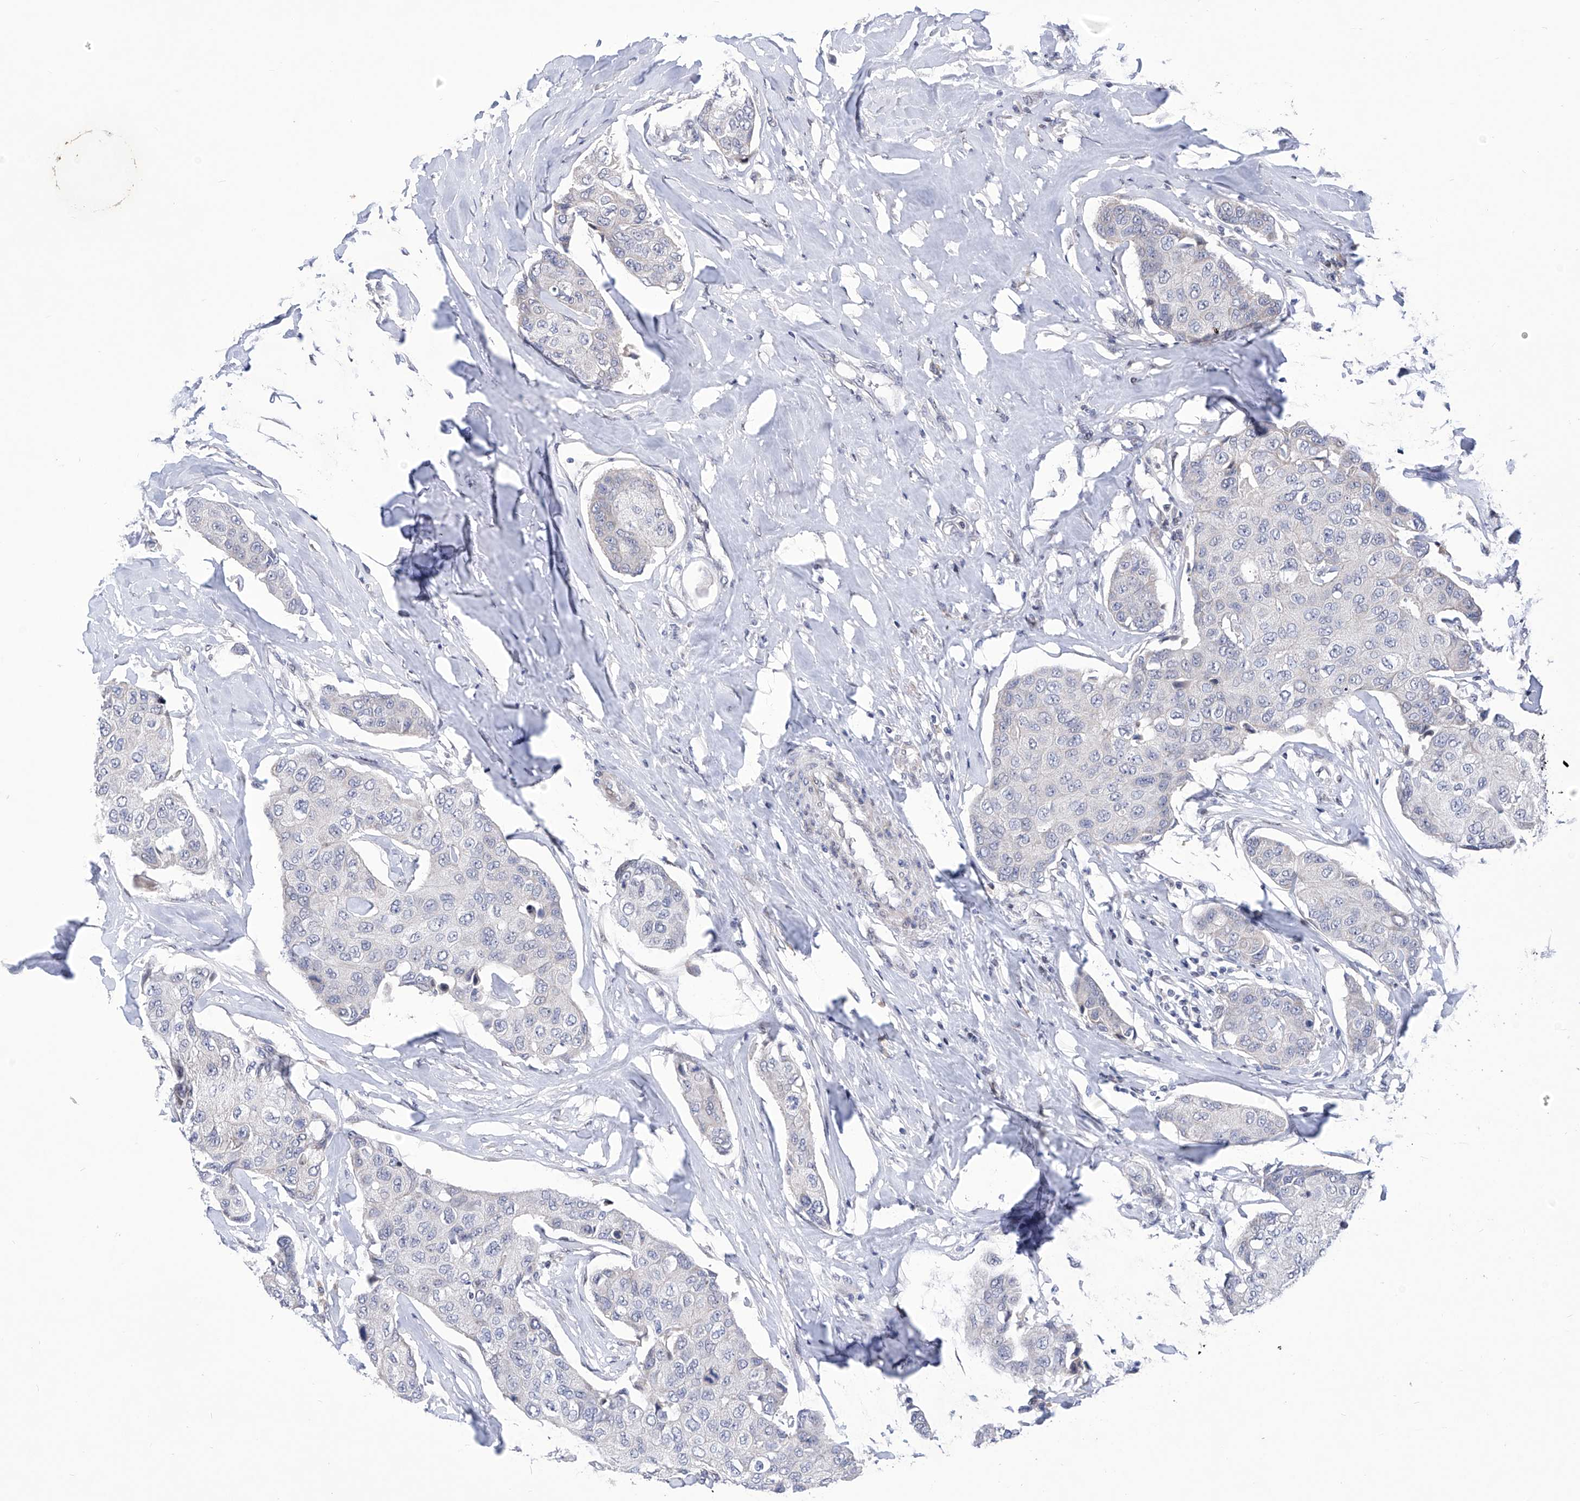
{"staining": {"intensity": "negative", "quantity": "none", "location": "none"}, "tissue": "breast cancer", "cell_type": "Tumor cells", "image_type": "cancer", "snomed": [{"axis": "morphology", "description": "Duct carcinoma"}, {"axis": "topography", "description": "Breast"}], "caption": "Tumor cells are negative for protein expression in human breast invasive ductal carcinoma.", "gene": "NUFIP1", "patient": {"sex": "female", "age": 80}}